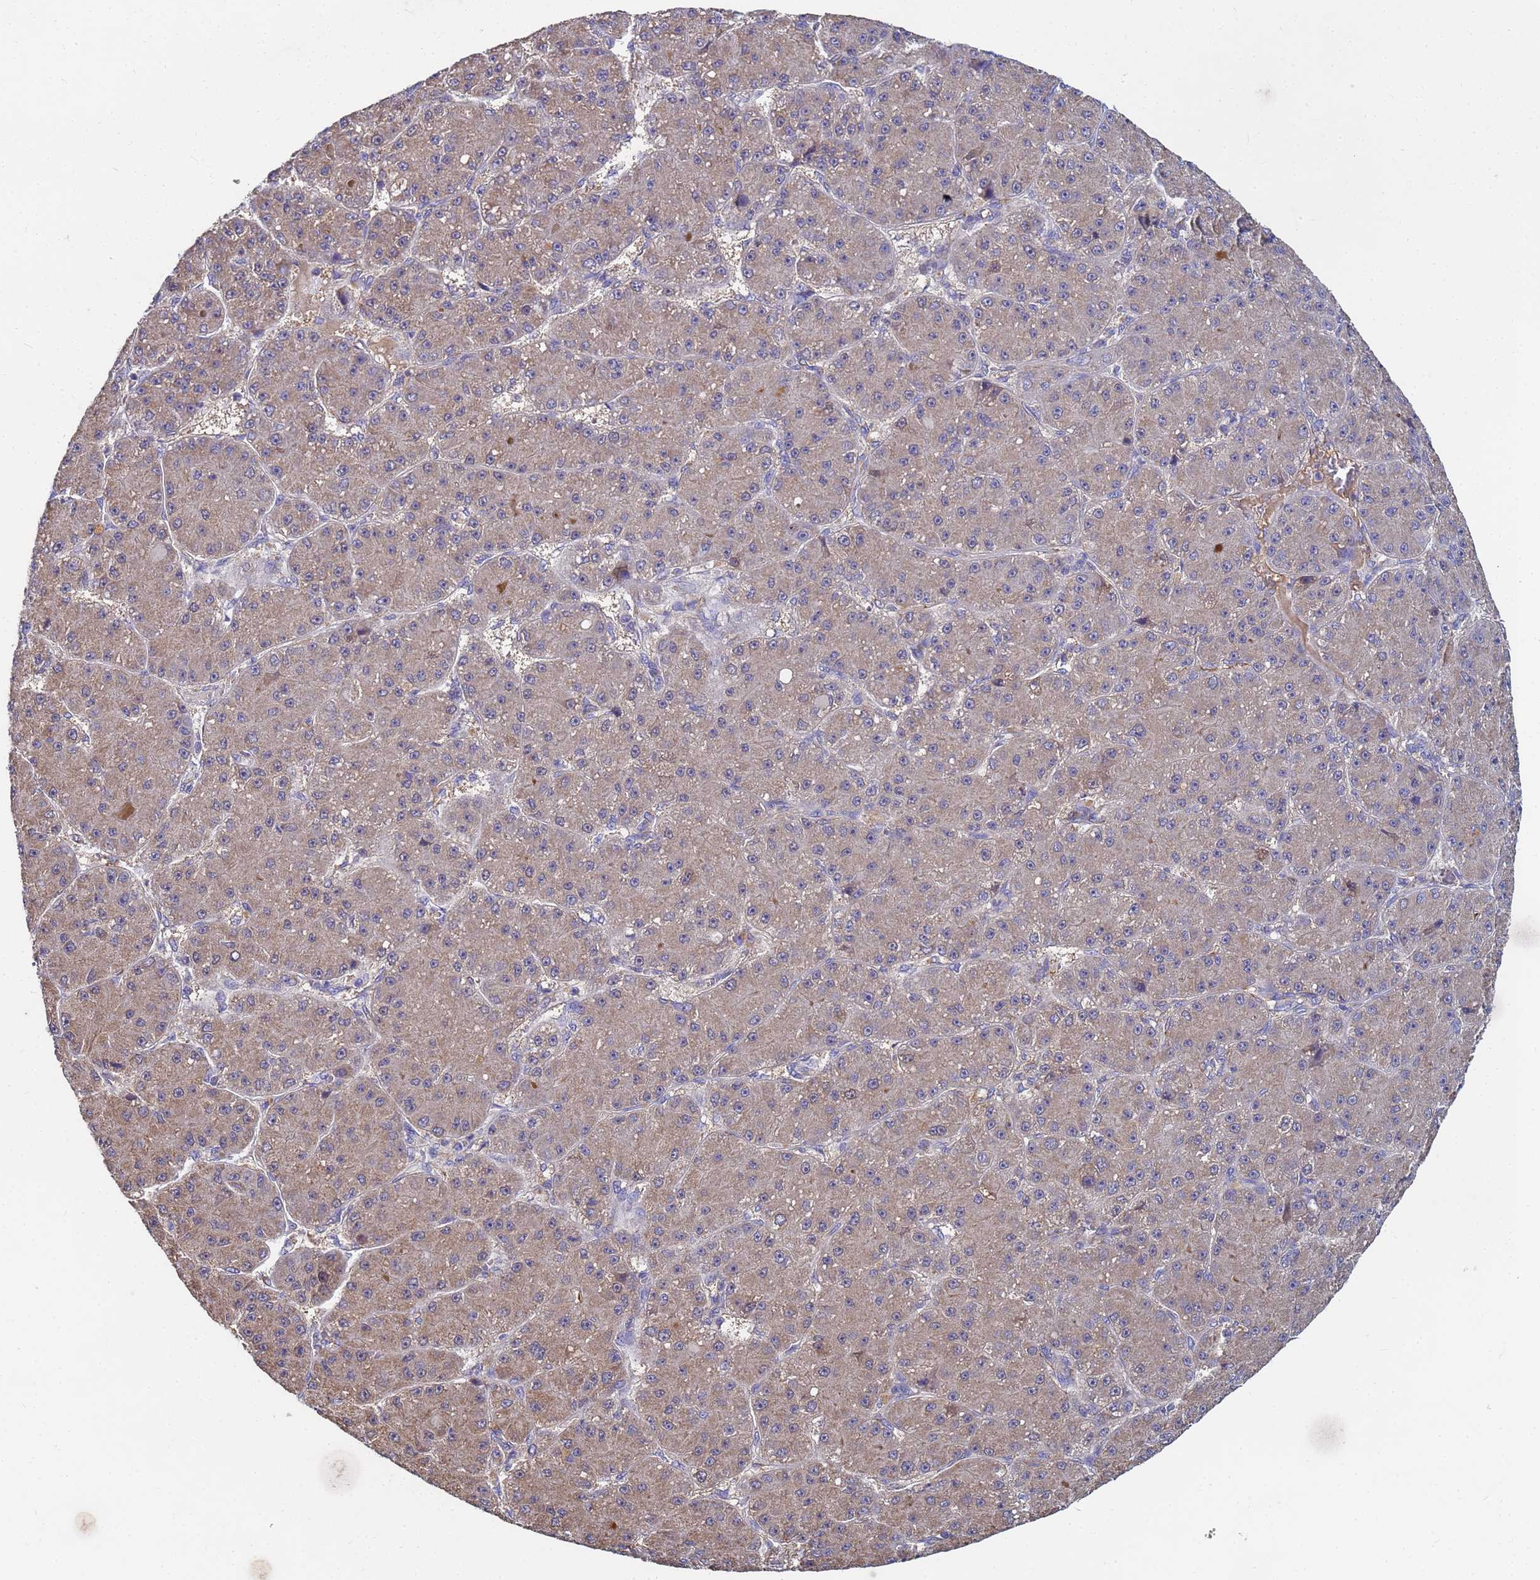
{"staining": {"intensity": "weak", "quantity": ">75%", "location": "cytoplasmic/membranous"}, "tissue": "liver cancer", "cell_type": "Tumor cells", "image_type": "cancer", "snomed": [{"axis": "morphology", "description": "Carcinoma, Hepatocellular, NOS"}, {"axis": "topography", "description": "Liver"}], "caption": "Hepatocellular carcinoma (liver) stained with a protein marker shows weak staining in tumor cells.", "gene": "C5orf34", "patient": {"sex": "male", "age": 67}}